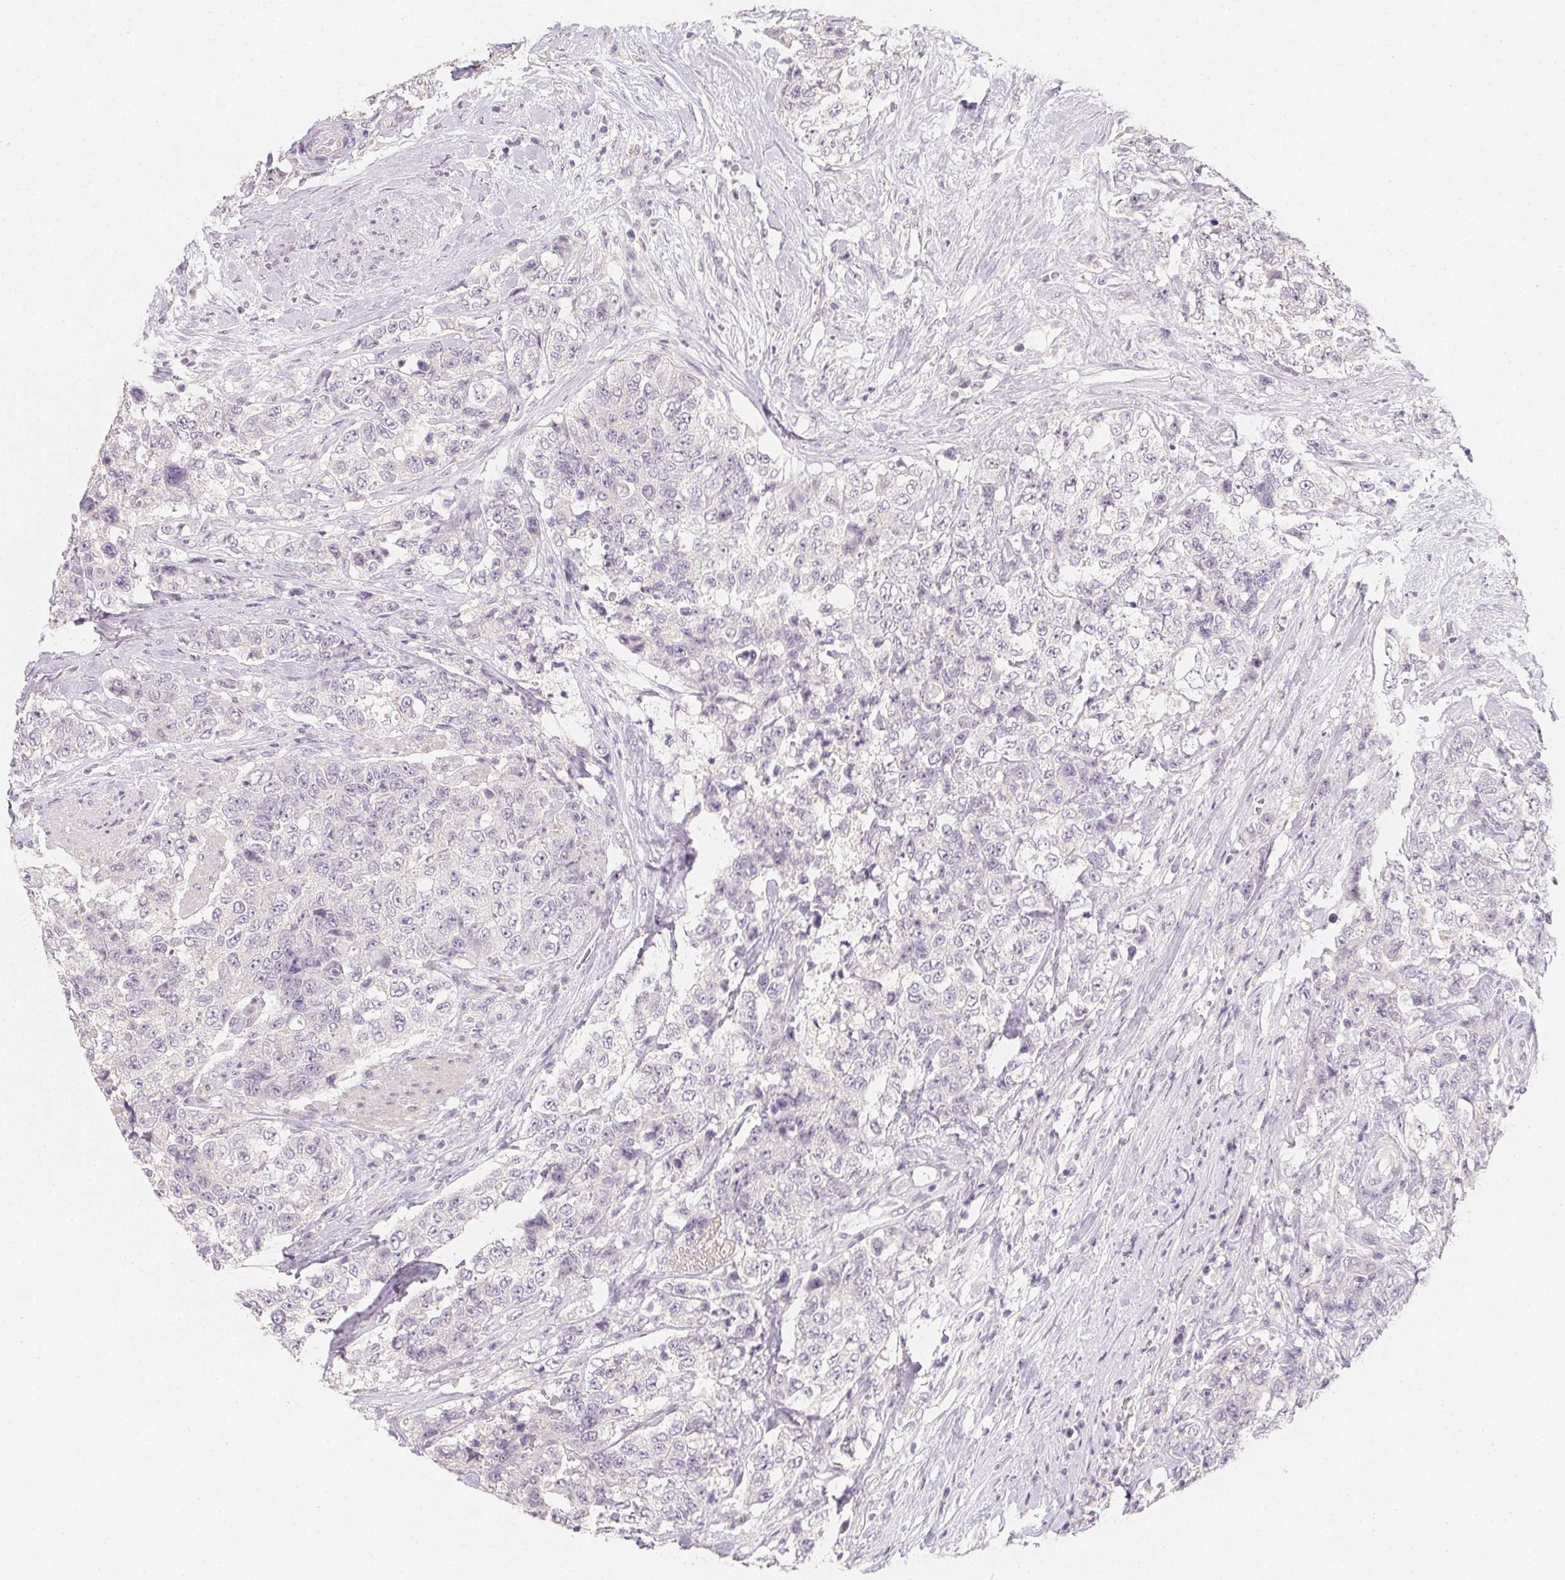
{"staining": {"intensity": "negative", "quantity": "none", "location": "none"}, "tissue": "urothelial cancer", "cell_type": "Tumor cells", "image_type": "cancer", "snomed": [{"axis": "morphology", "description": "Urothelial carcinoma, High grade"}, {"axis": "topography", "description": "Urinary bladder"}], "caption": "Tumor cells are negative for brown protein staining in urothelial carcinoma (high-grade). (DAB (3,3'-diaminobenzidine) IHC with hematoxylin counter stain).", "gene": "ZBBX", "patient": {"sex": "female", "age": 78}}